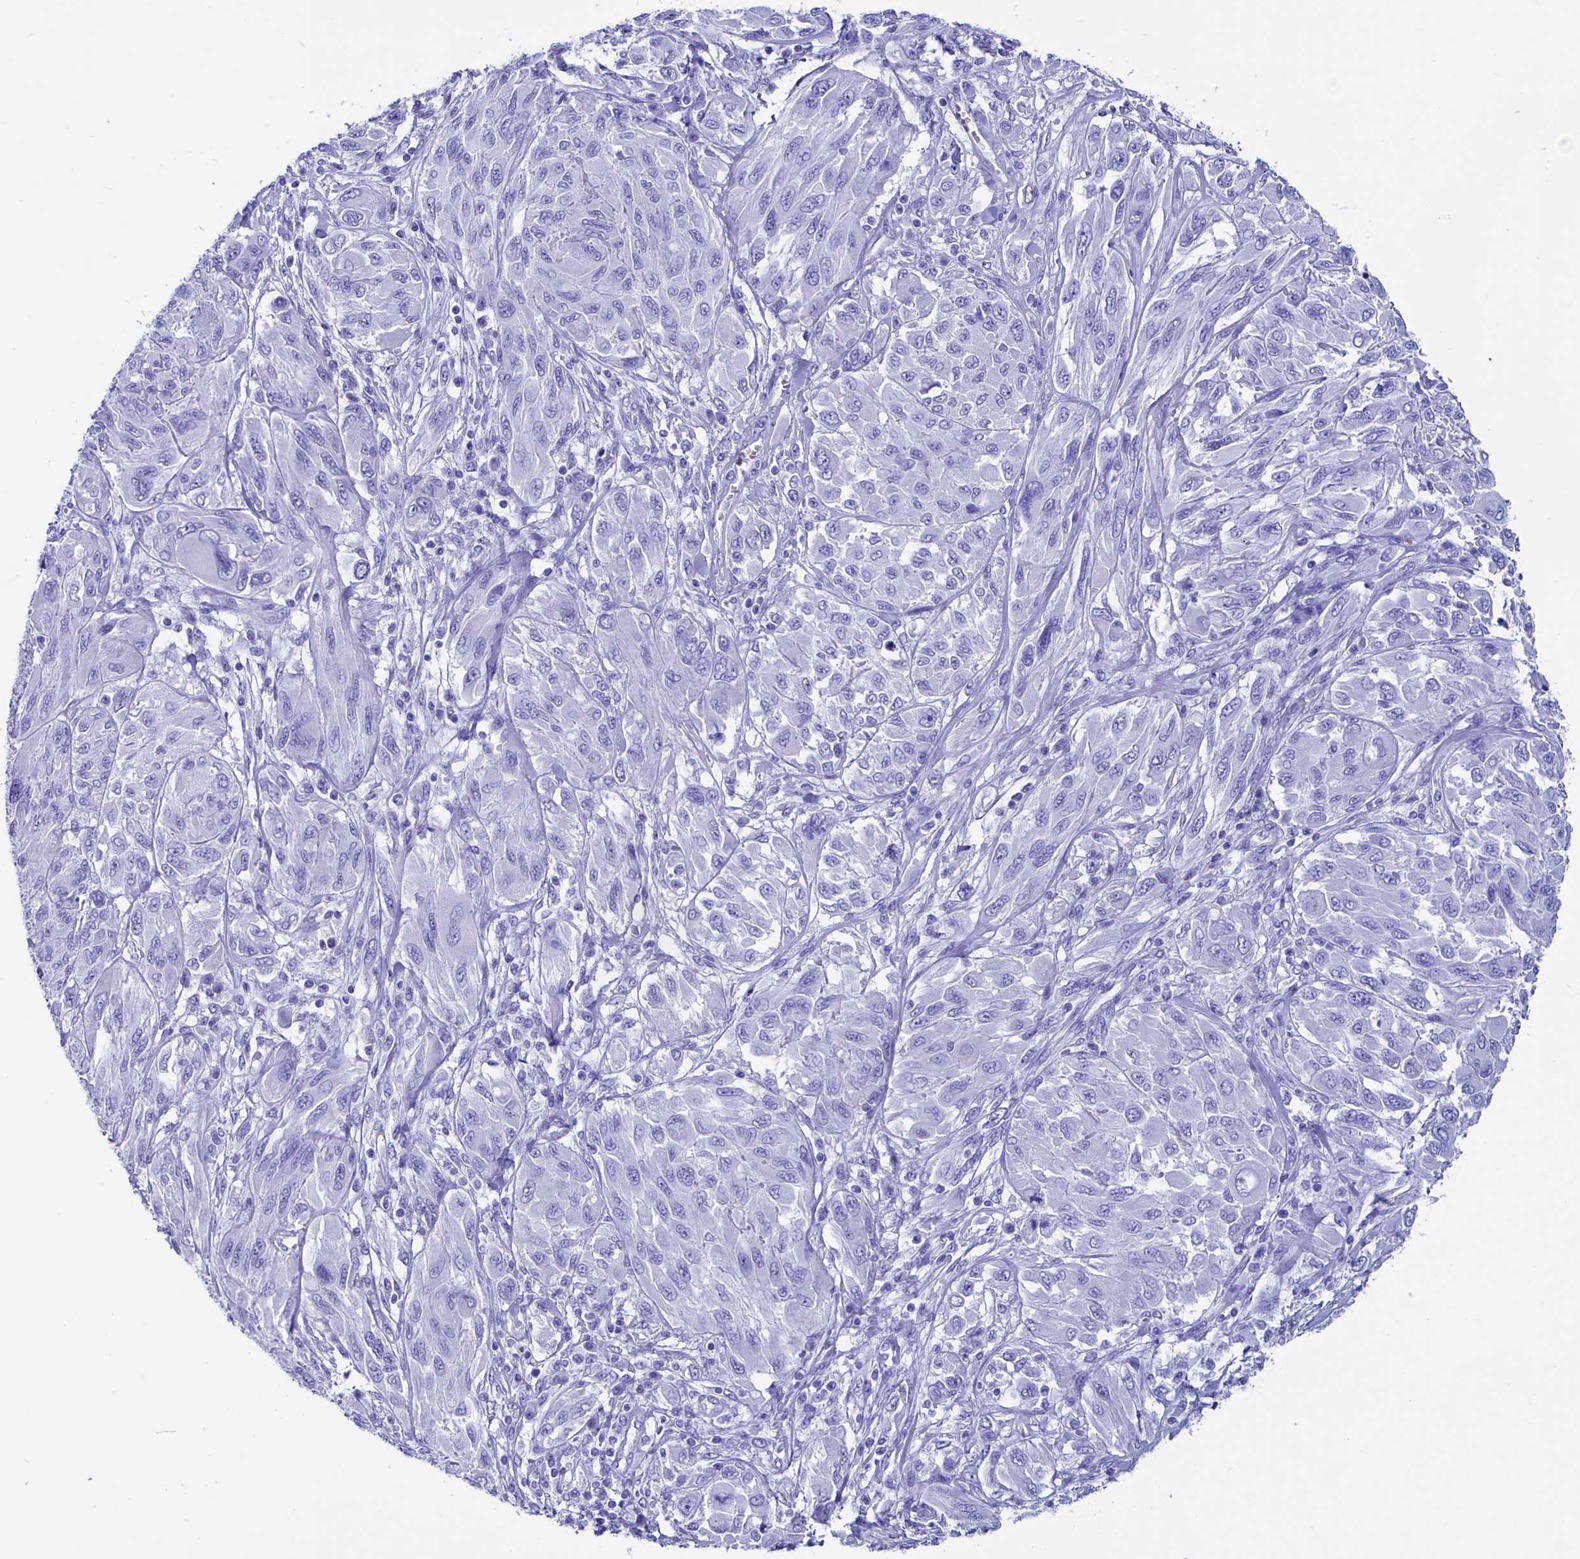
{"staining": {"intensity": "negative", "quantity": "none", "location": "none"}, "tissue": "melanoma", "cell_type": "Tumor cells", "image_type": "cancer", "snomed": [{"axis": "morphology", "description": "Malignant melanoma, NOS"}, {"axis": "topography", "description": "Skin"}], "caption": "Tumor cells are negative for protein expression in human melanoma.", "gene": "ANKRD29", "patient": {"sex": "female", "age": 91}}